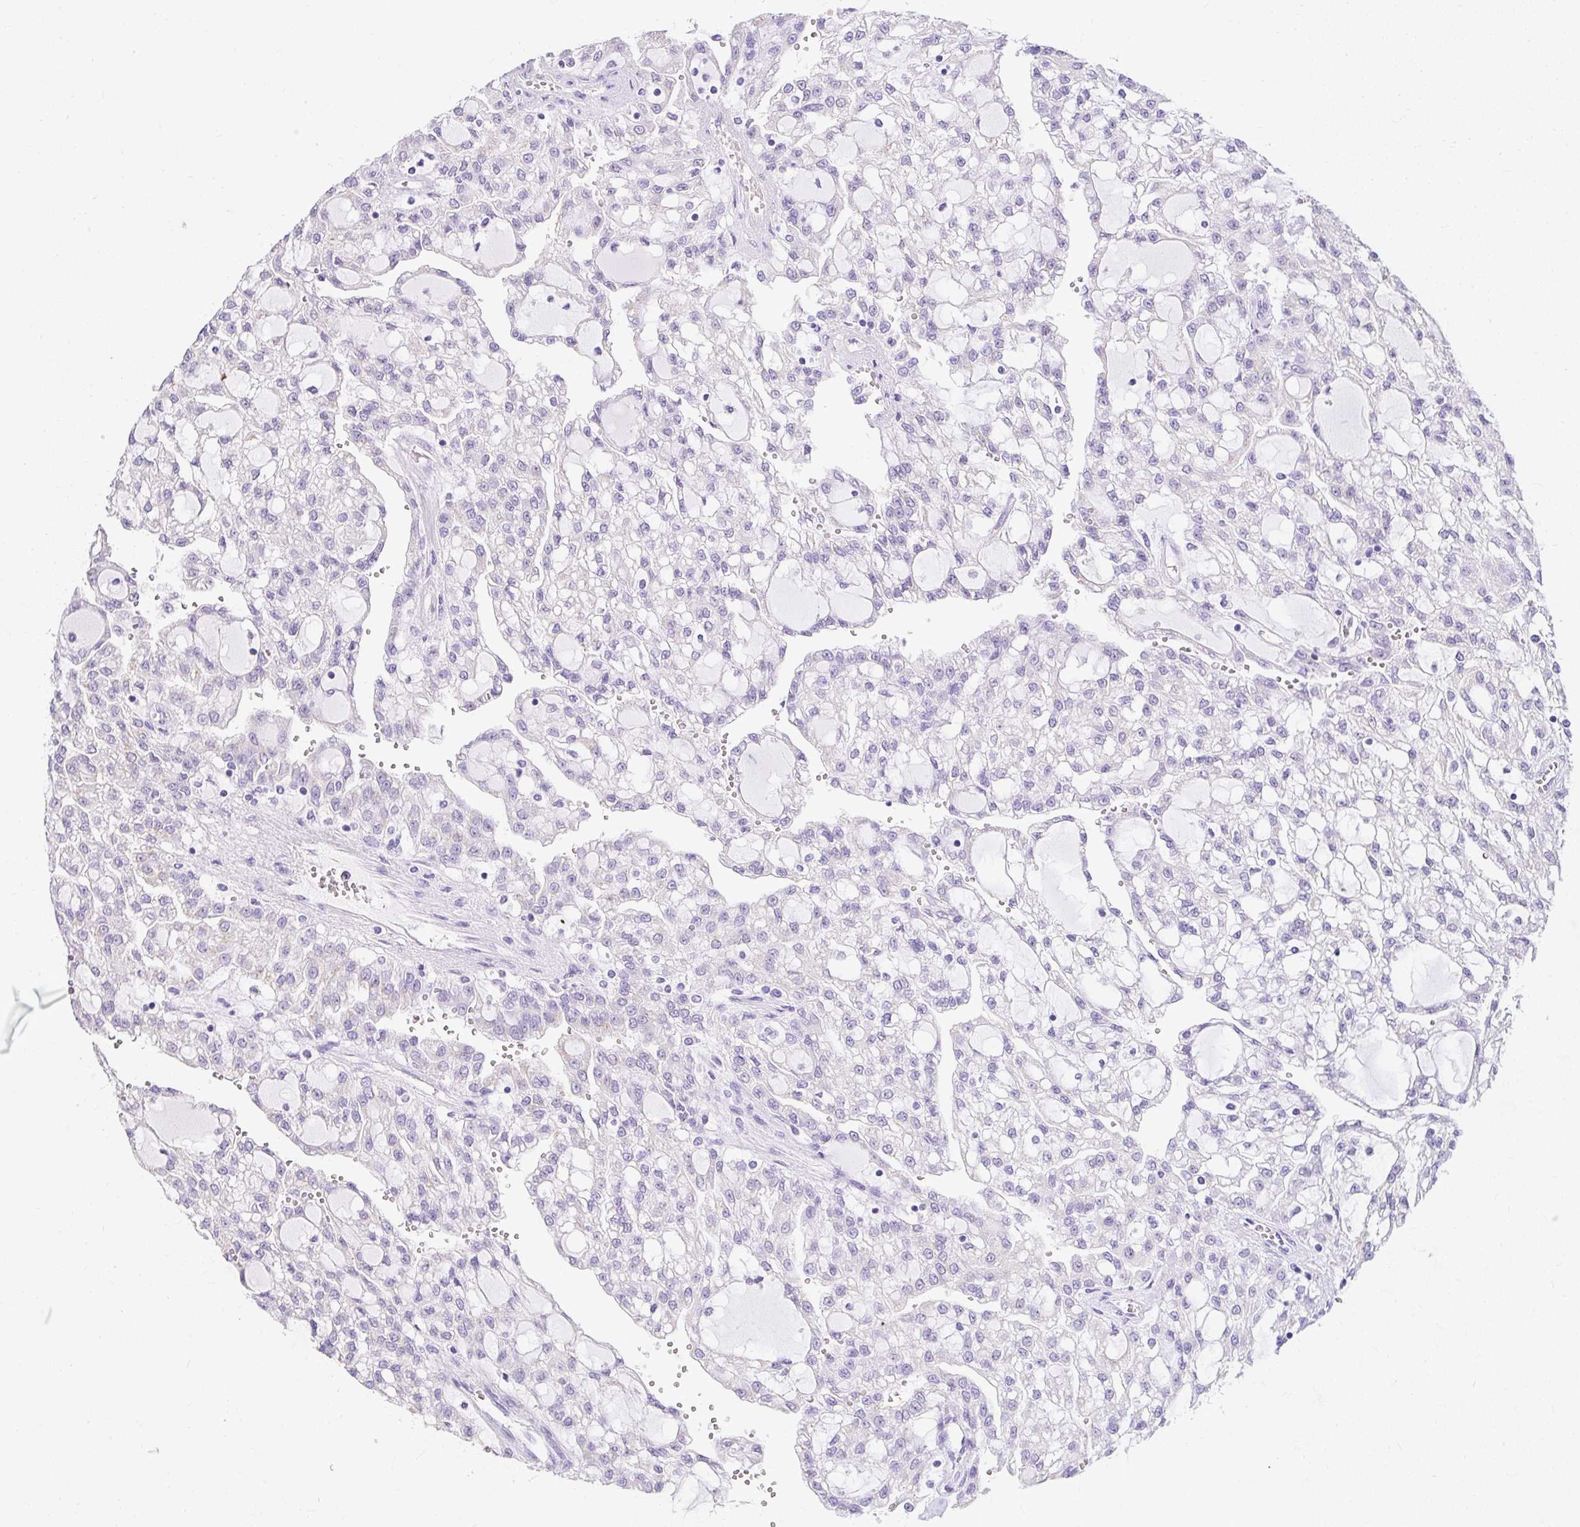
{"staining": {"intensity": "negative", "quantity": "none", "location": "none"}, "tissue": "renal cancer", "cell_type": "Tumor cells", "image_type": "cancer", "snomed": [{"axis": "morphology", "description": "Adenocarcinoma, NOS"}, {"axis": "topography", "description": "Kidney"}], "caption": "This is an IHC photomicrograph of human adenocarcinoma (renal). There is no staining in tumor cells.", "gene": "DTX4", "patient": {"sex": "male", "age": 63}}